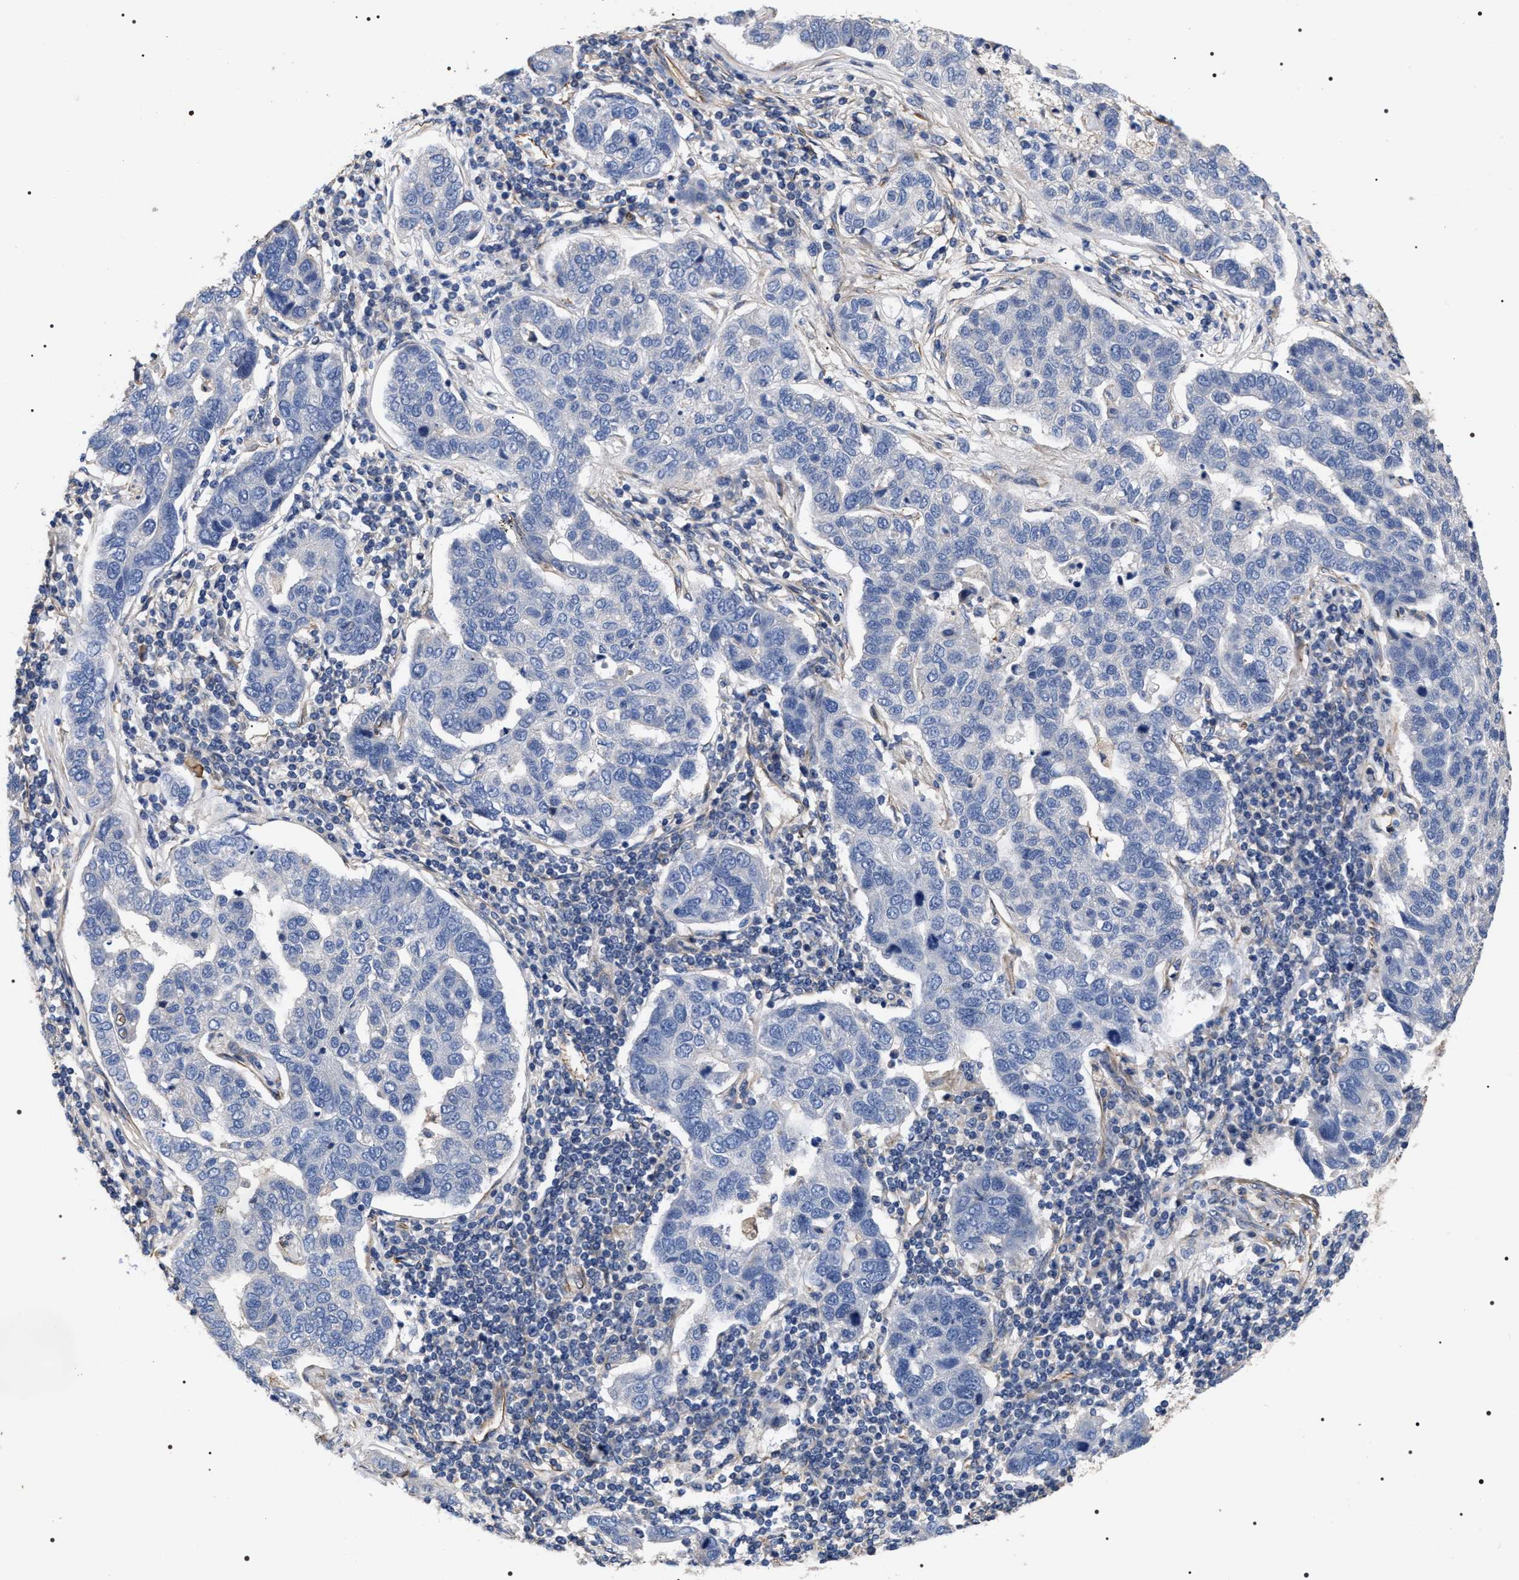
{"staining": {"intensity": "negative", "quantity": "none", "location": "none"}, "tissue": "pancreatic cancer", "cell_type": "Tumor cells", "image_type": "cancer", "snomed": [{"axis": "morphology", "description": "Adenocarcinoma, NOS"}, {"axis": "topography", "description": "Pancreas"}], "caption": "Immunohistochemical staining of human pancreatic cancer reveals no significant staining in tumor cells.", "gene": "TSPAN33", "patient": {"sex": "female", "age": 61}}